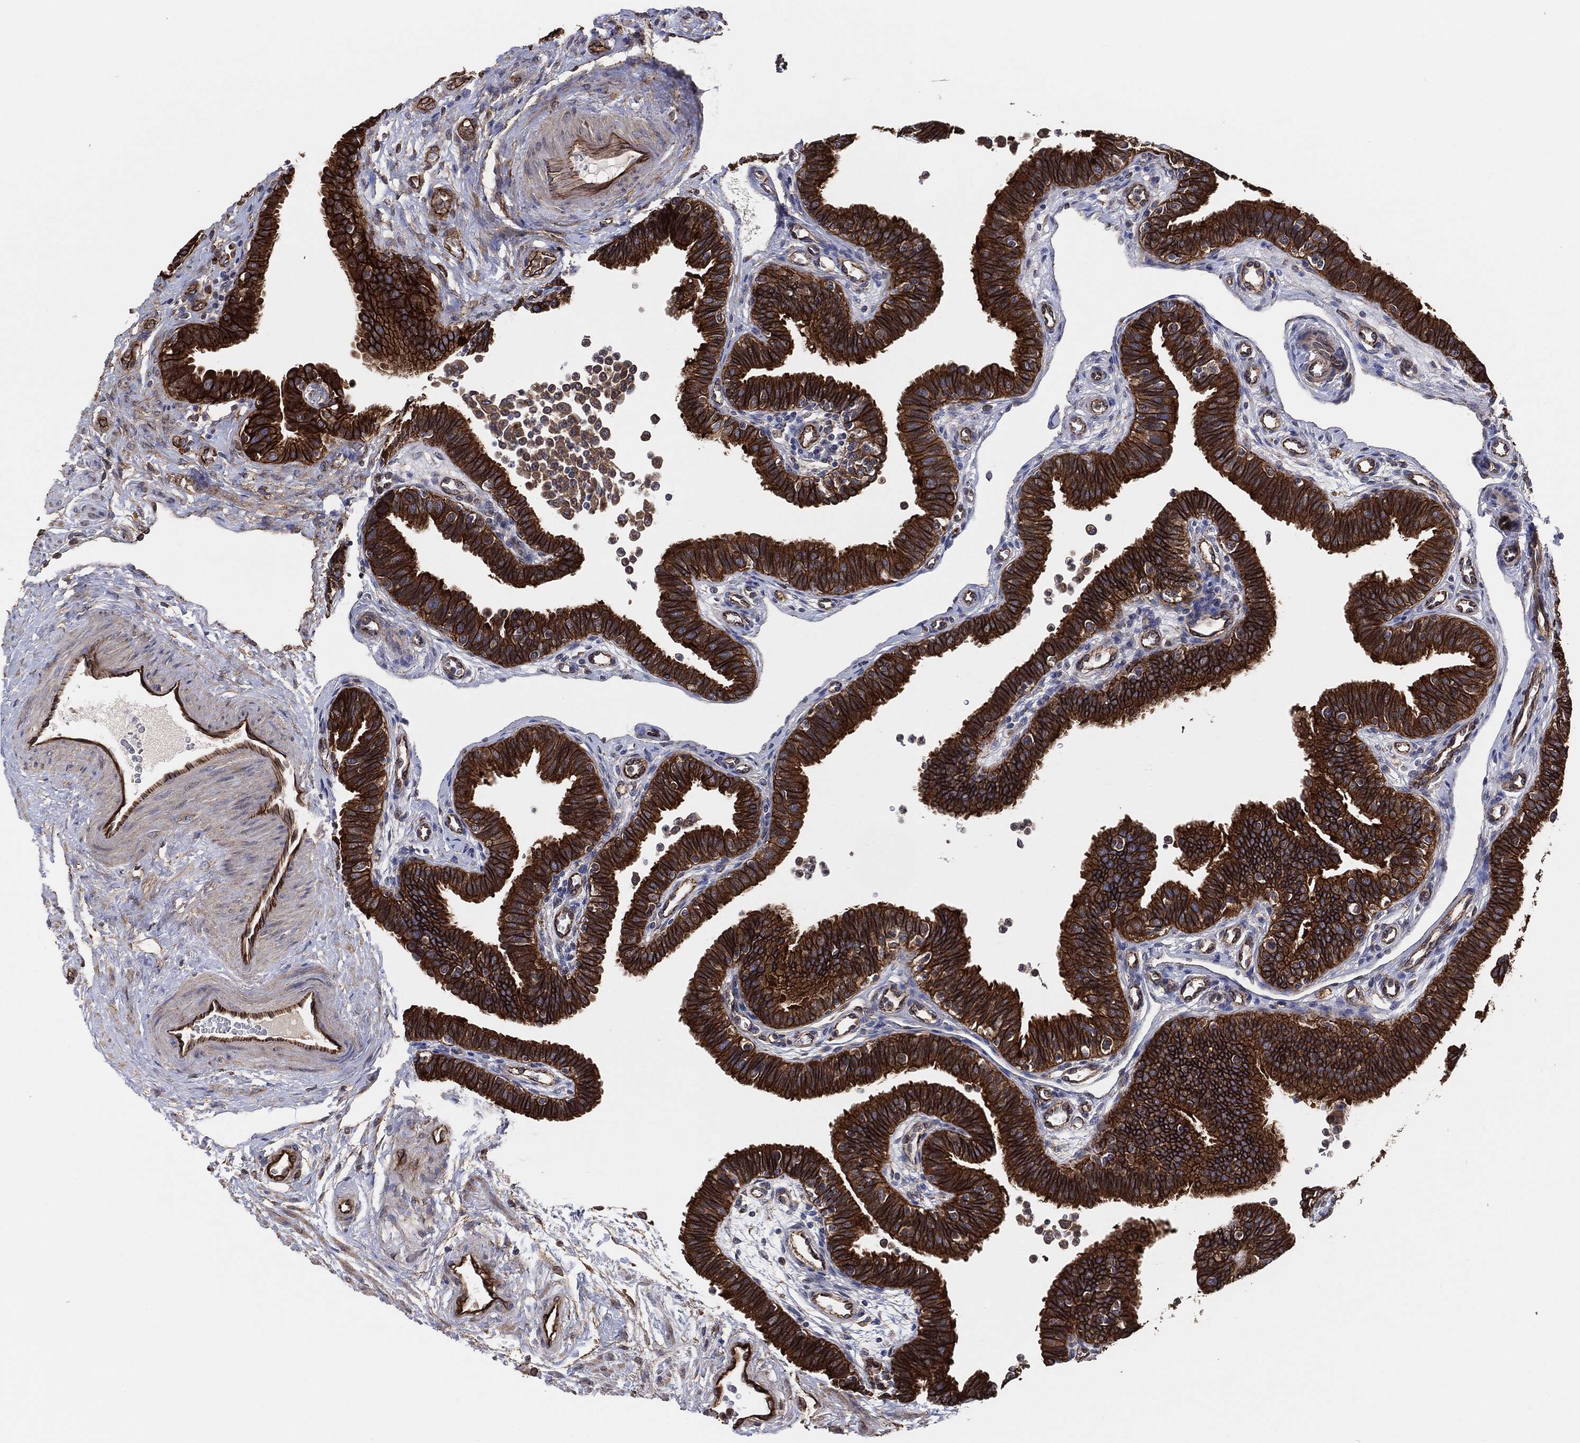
{"staining": {"intensity": "strong", "quantity": ">75%", "location": "cytoplasmic/membranous"}, "tissue": "fallopian tube", "cell_type": "Glandular cells", "image_type": "normal", "snomed": [{"axis": "morphology", "description": "Normal tissue, NOS"}, {"axis": "topography", "description": "Fallopian tube"}], "caption": "Fallopian tube was stained to show a protein in brown. There is high levels of strong cytoplasmic/membranous staining in about >75% of glandular cells. Using DAB (3,3'-diaminobenzidine) (brown) and hematoxylin (blue) stains, captured at high magnification using brightfield microscopy.", "gene": "CTNNA1", "patient": {"sex": "female", "age": 36}}